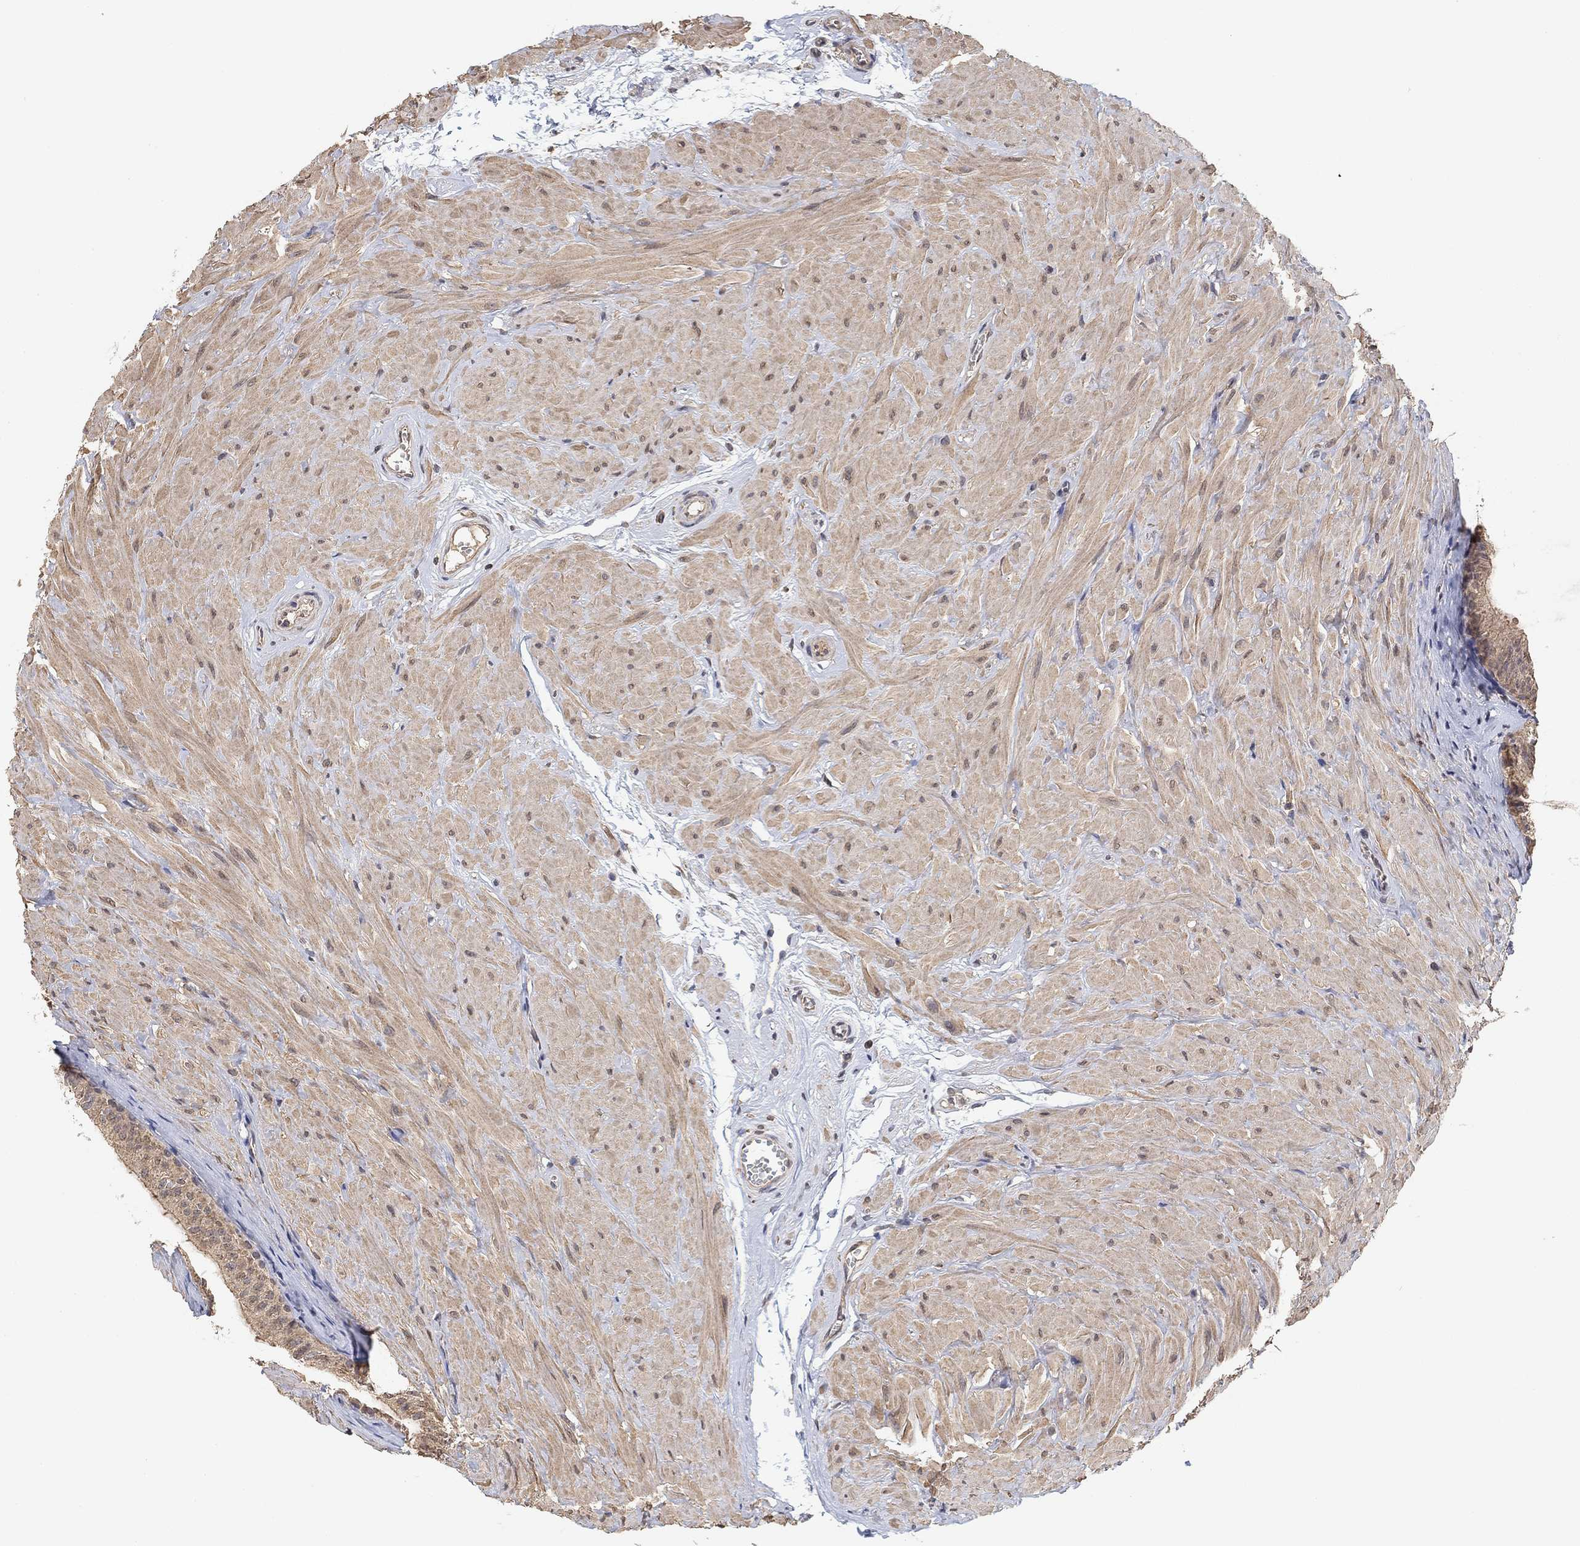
{"staining": {"intensity": "weak", "quantity": ">75%", "location": "cytoplasmic/membranous"}, "tissue": "epididymis", "cell_type": "Glandular cells", "image_type": "normal", "snomed": [{"axis": "morphology", "description": "Normal tissue, NOS"}, {"axis": "topography", "description": "Epididymis"}, {"axis": "topography", "description": "Vas deferens"}], "caption": "IHC staining of normal epididymis, which demonstrates low levels of weak cytoplasmic/membranous staining in about >75% of glandular cells indicating weak cytoplasmic/membranous protein expression. The staining was performed using DAB (3,3'-diaminobenzidine) (brown) for protein detection and nuclei were counterstained in hematoxylin (blue).", "gene": "CCDC43", "patient": {"sex": "male", "age": 23}}